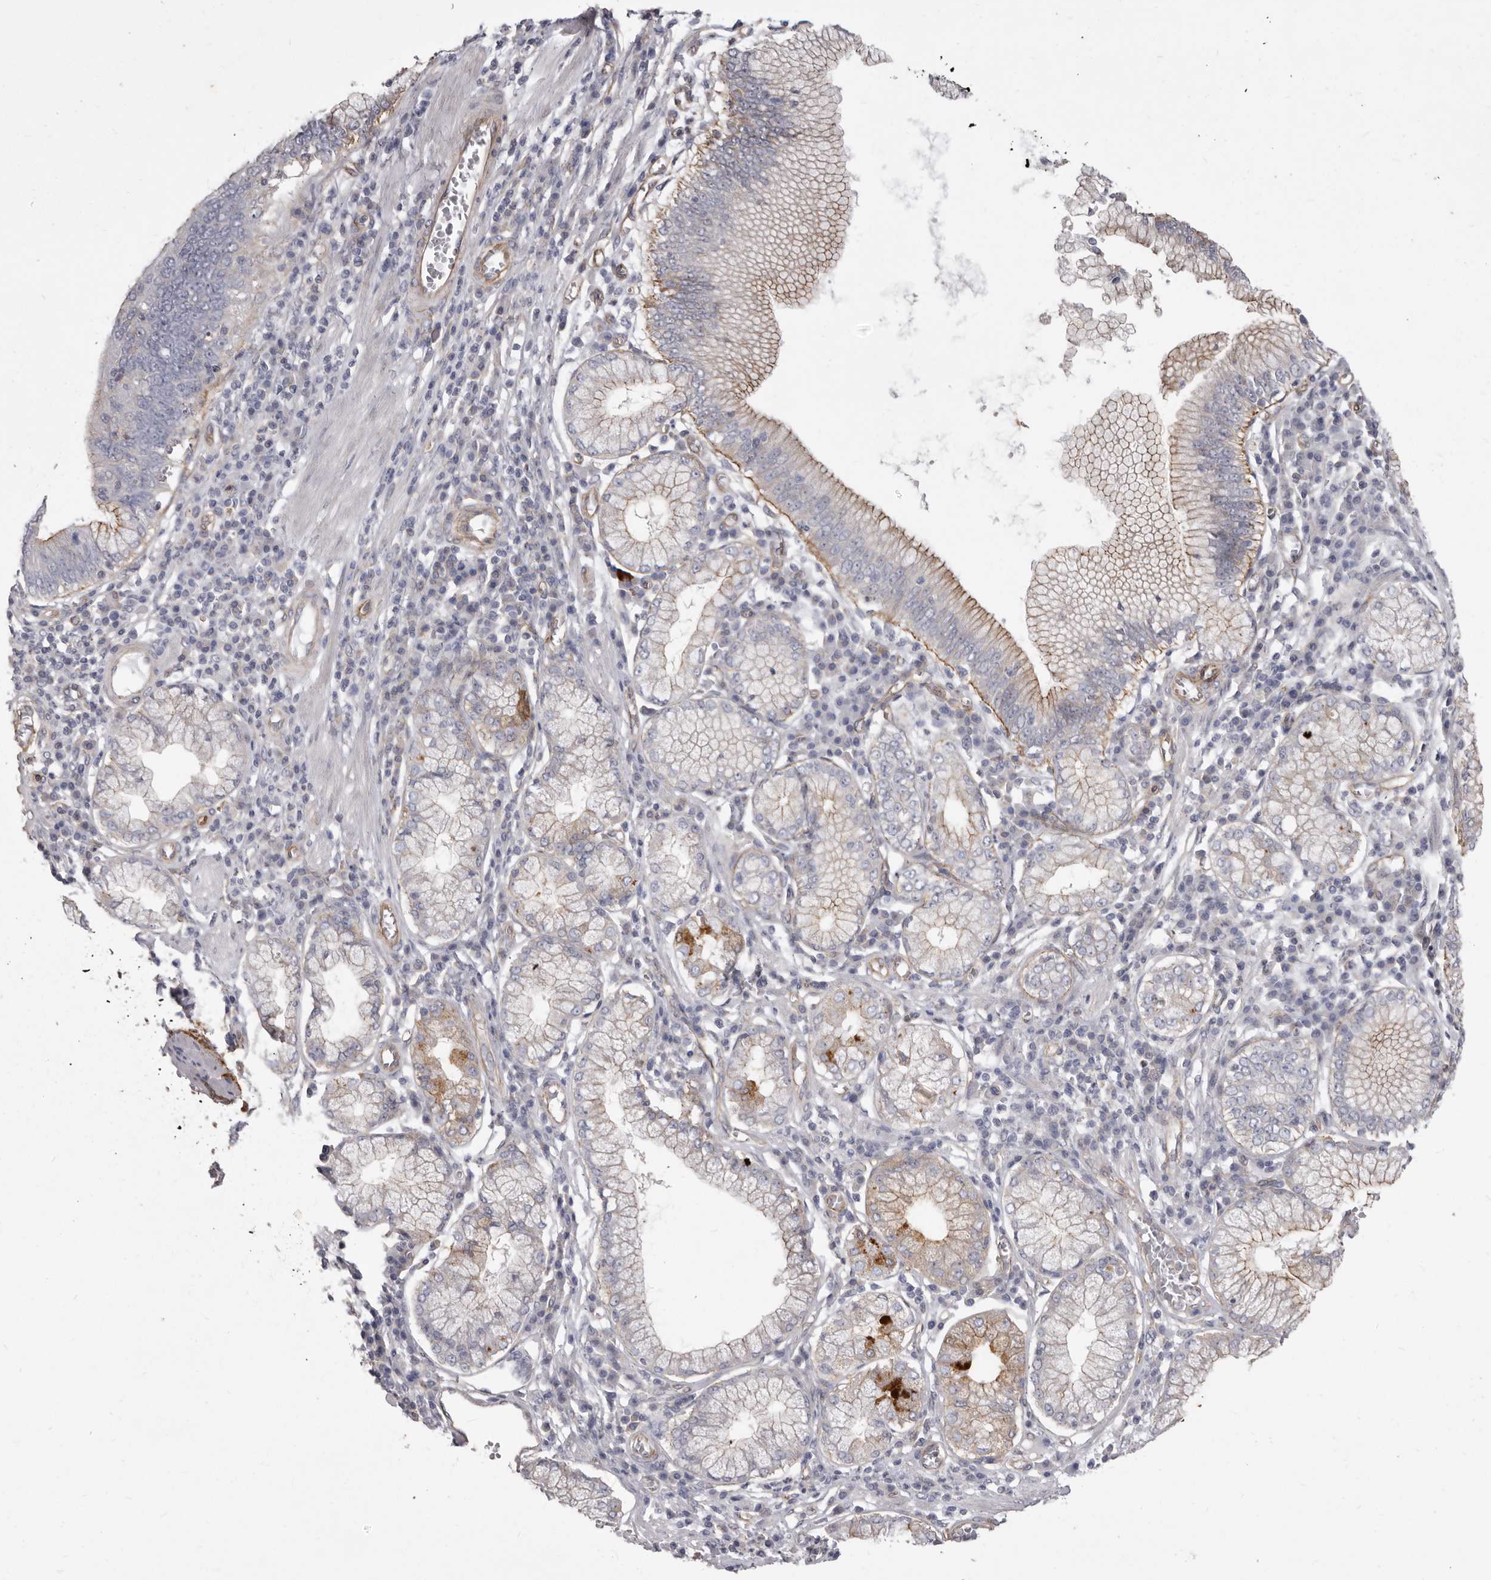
{"staining": {"intensity": "weak", "quantity": "<25%", "location": "cytoplasmic/membranous"}, "tissue": "stomach cancer", "cell_type": "Tumor cells", "image_type": "cancer", "snomed": [{"axis": "morphology", "description": "Adenocarcinoma, NOS"}, {"axis": "topography", "description": "Stomach"}], "caption": "The micrograph reveals no staining of tumor cells in adenocarcinoma (stomach). The staining is performed using DAB (3,3'-diaminobenzidine) brown chromogen with nuclei counter-stained in using hematoxylin.", "gene": "P2RX6", "patient": {"sex": "male", "age": 59}}